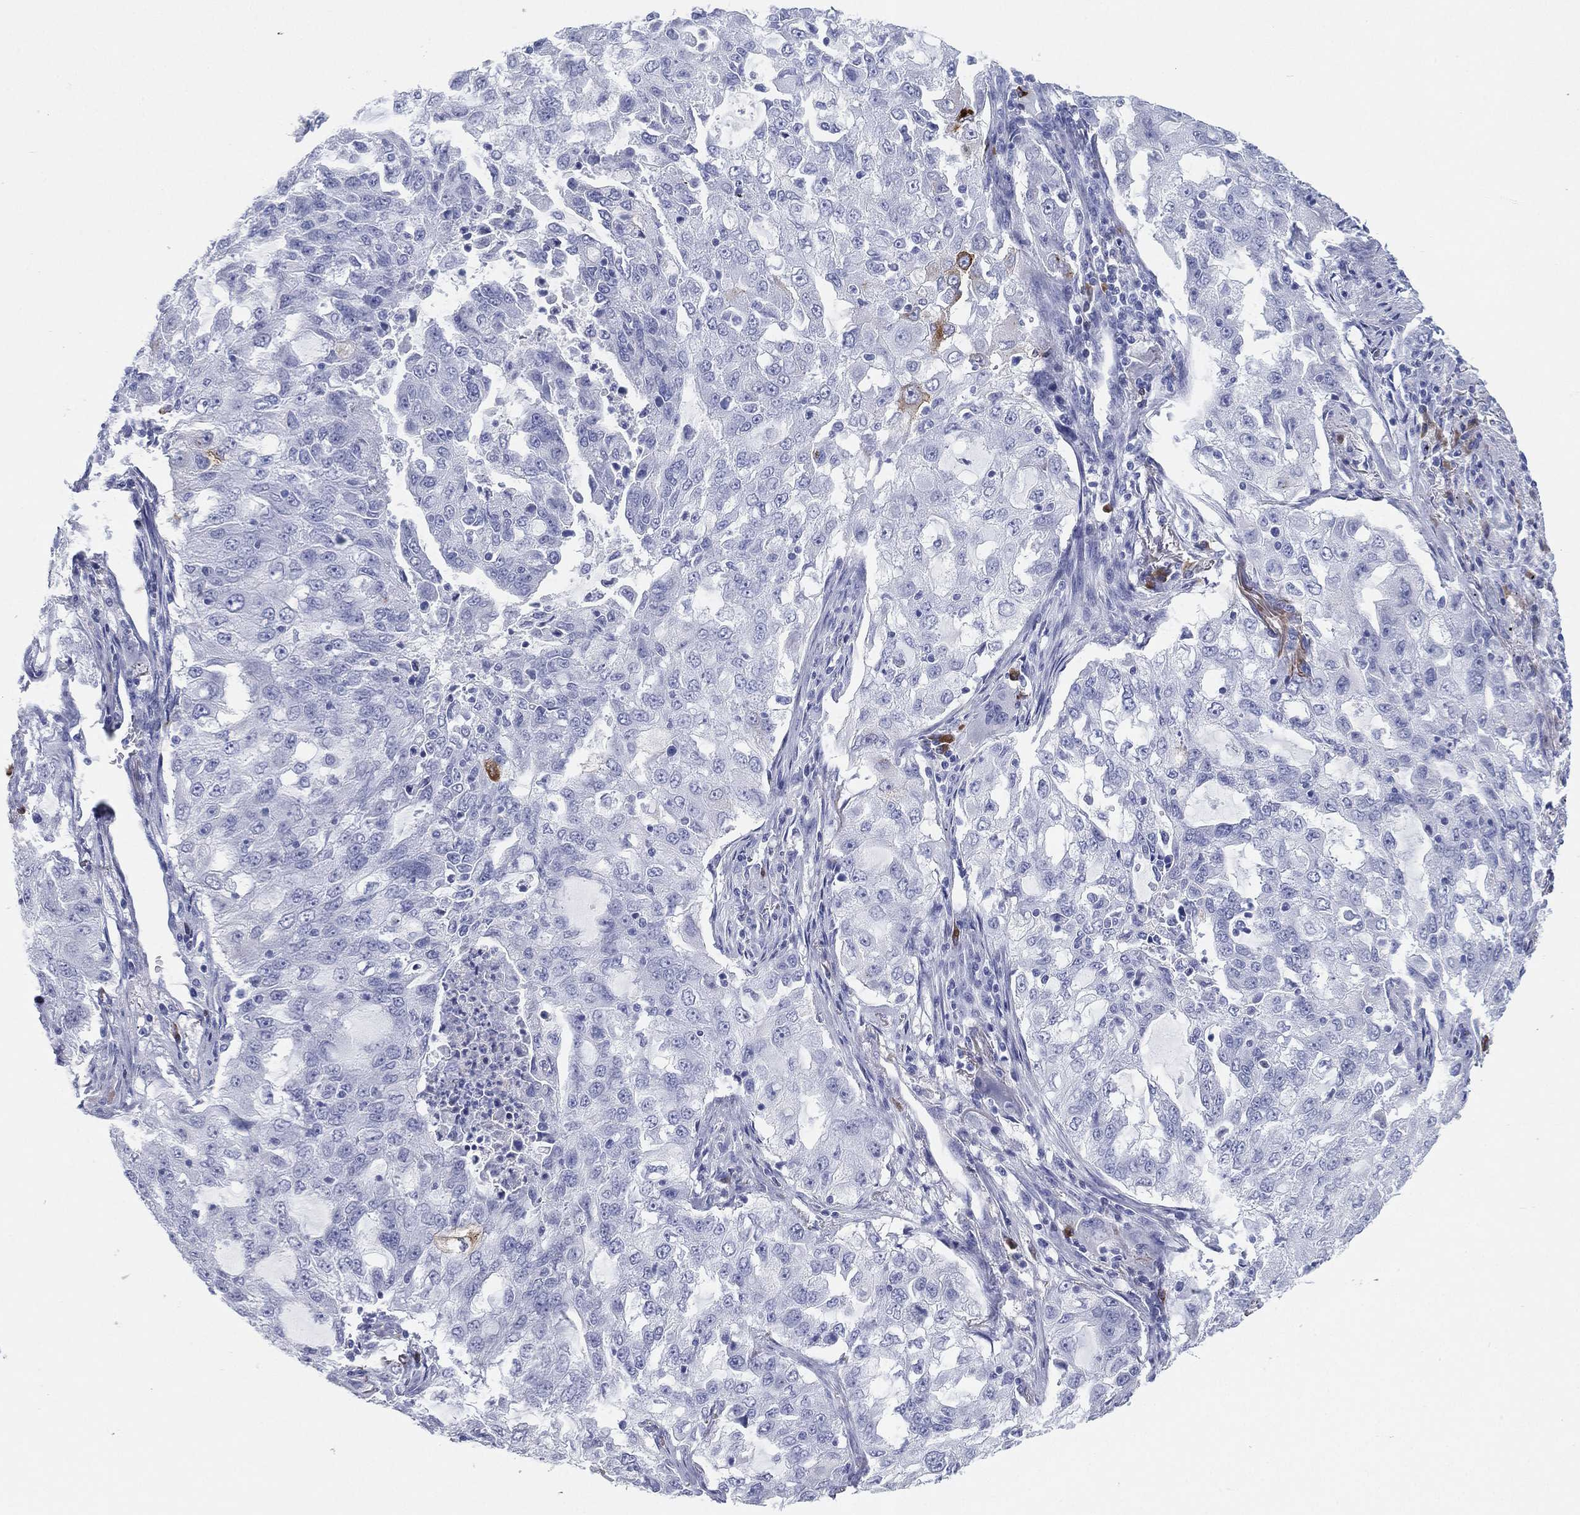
{"staining": {"intensity": "negative", "quantity": "none", "location": "none"}, "tissue": "lung cancer", "cell_type": "Tumor cells", "image_type": "cancer", "snomed": [{"axis": "morphology", "description": "Adenocarcinoma, NOS"}, {"axis": "topography", "description": "Lung"}], "caption": "Tumor cells are negative for protein expression in human adenocarcinoma (lung). The staining was performed using DAB (3,3'-diaminobenzidine) to visualize the protein expression in brown, while the nuclei were stained in blue with hematoxylin (Magnification: 20x).", "gene": "CD79A", "patient": {"sex": "female", "age": 61}}